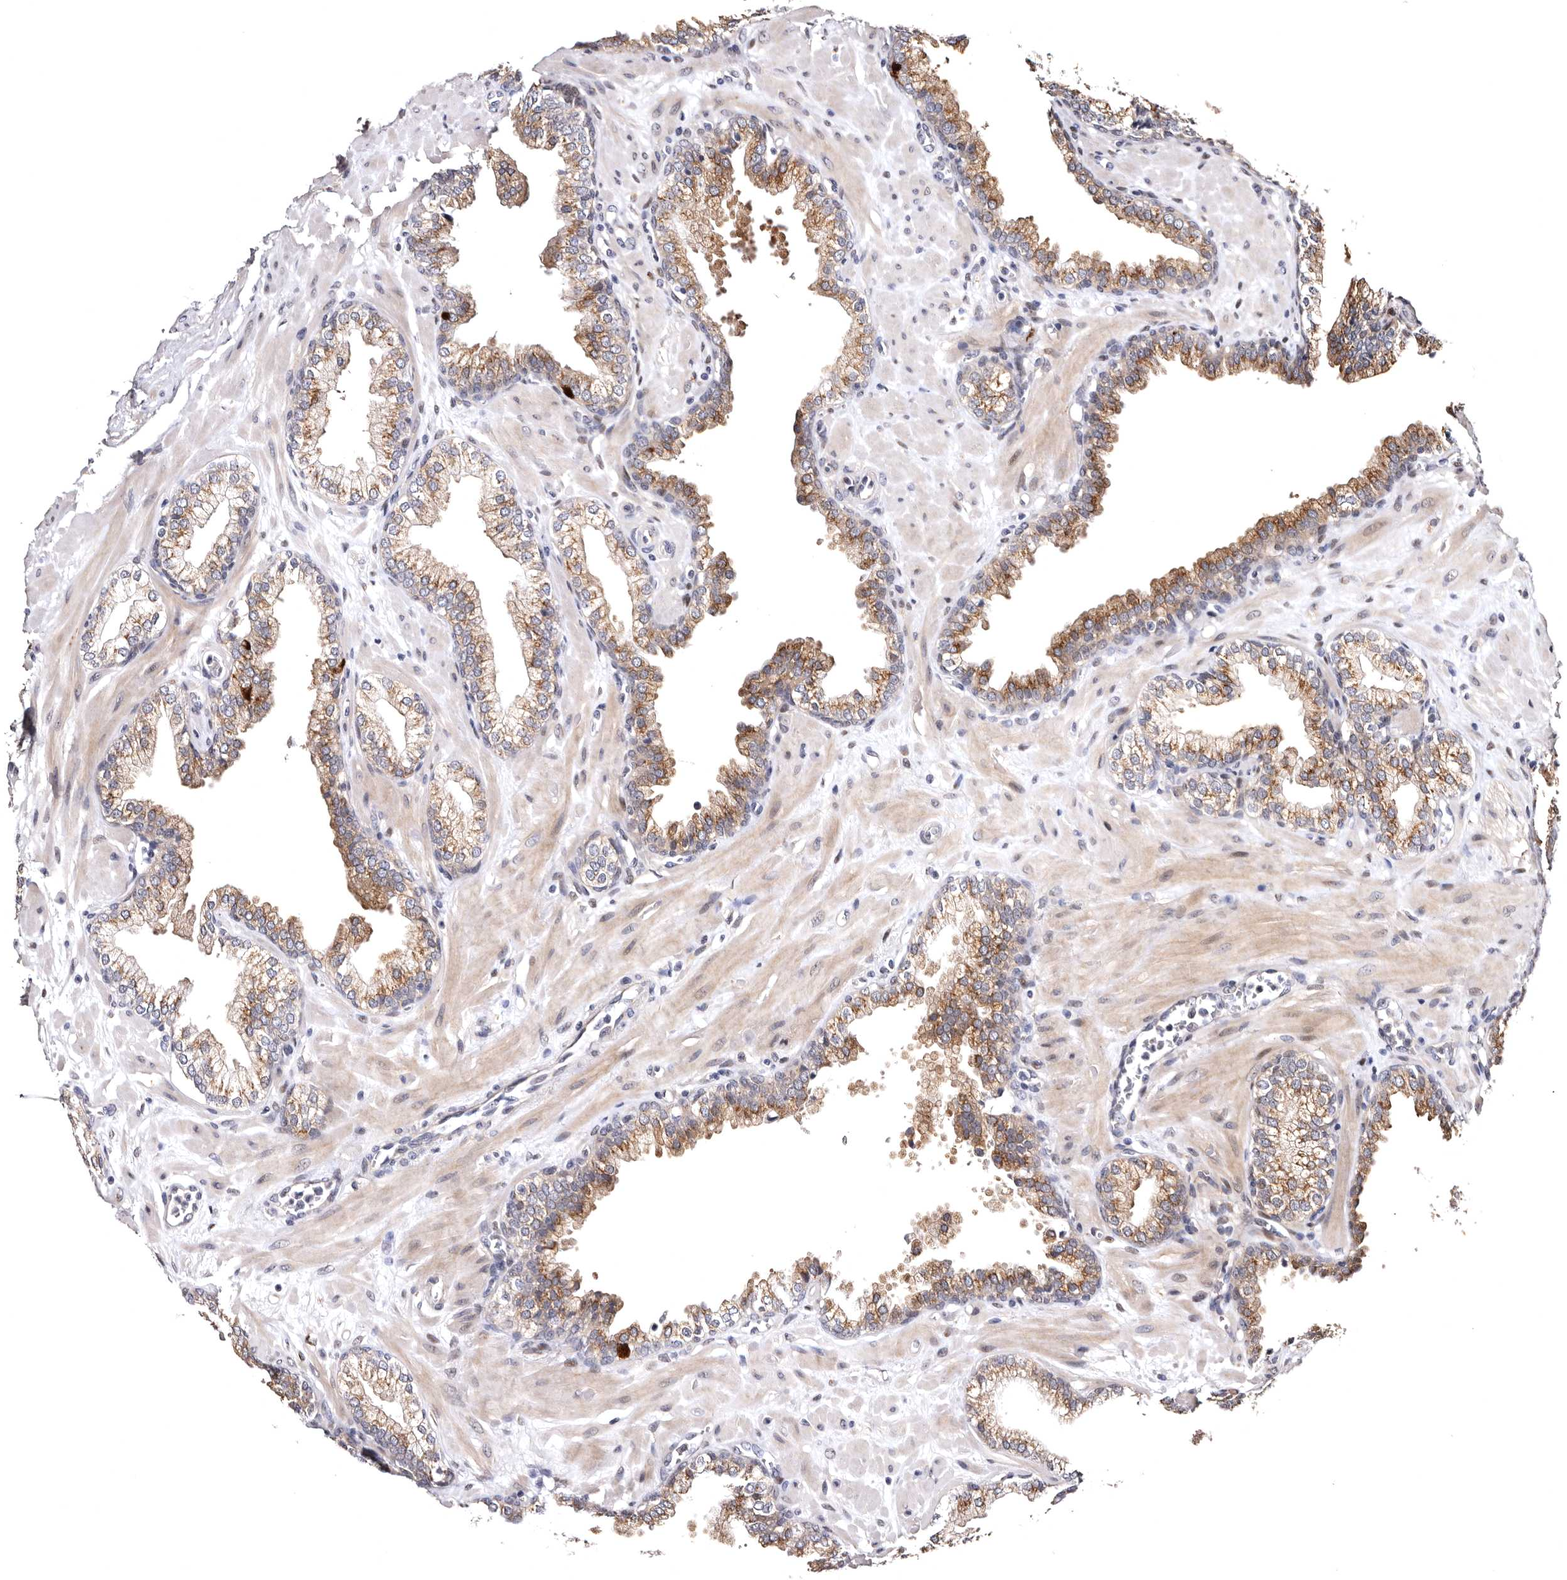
{"staining": {"intensity": "moderate", "quantity": "25%-75%", "location": "cytoplasmic/membranous"}, "tissue": "prostate", "cell_type": "Glandular cells", "image_type": "normal", "snomed": [{"axis": "morphology", "description": "Normal tissue, NOS"}, {"axis": "morphology", "description": "Urothelial carcinoma, Low grade"}, {"axis": "topography", "description": "Urinary bladder"}, {"axis": "topography", "description": "Prostate"}], "caption": "This photomicrograph shows immunohistochemistry (IHC) staining of benign human prostate, with medium moderate cytoplasmic/membranous staining in approximately 25%-75% of glandular cells.", "gene": "FAM91A1", "patient": {"sex": "male", "age": 60}}